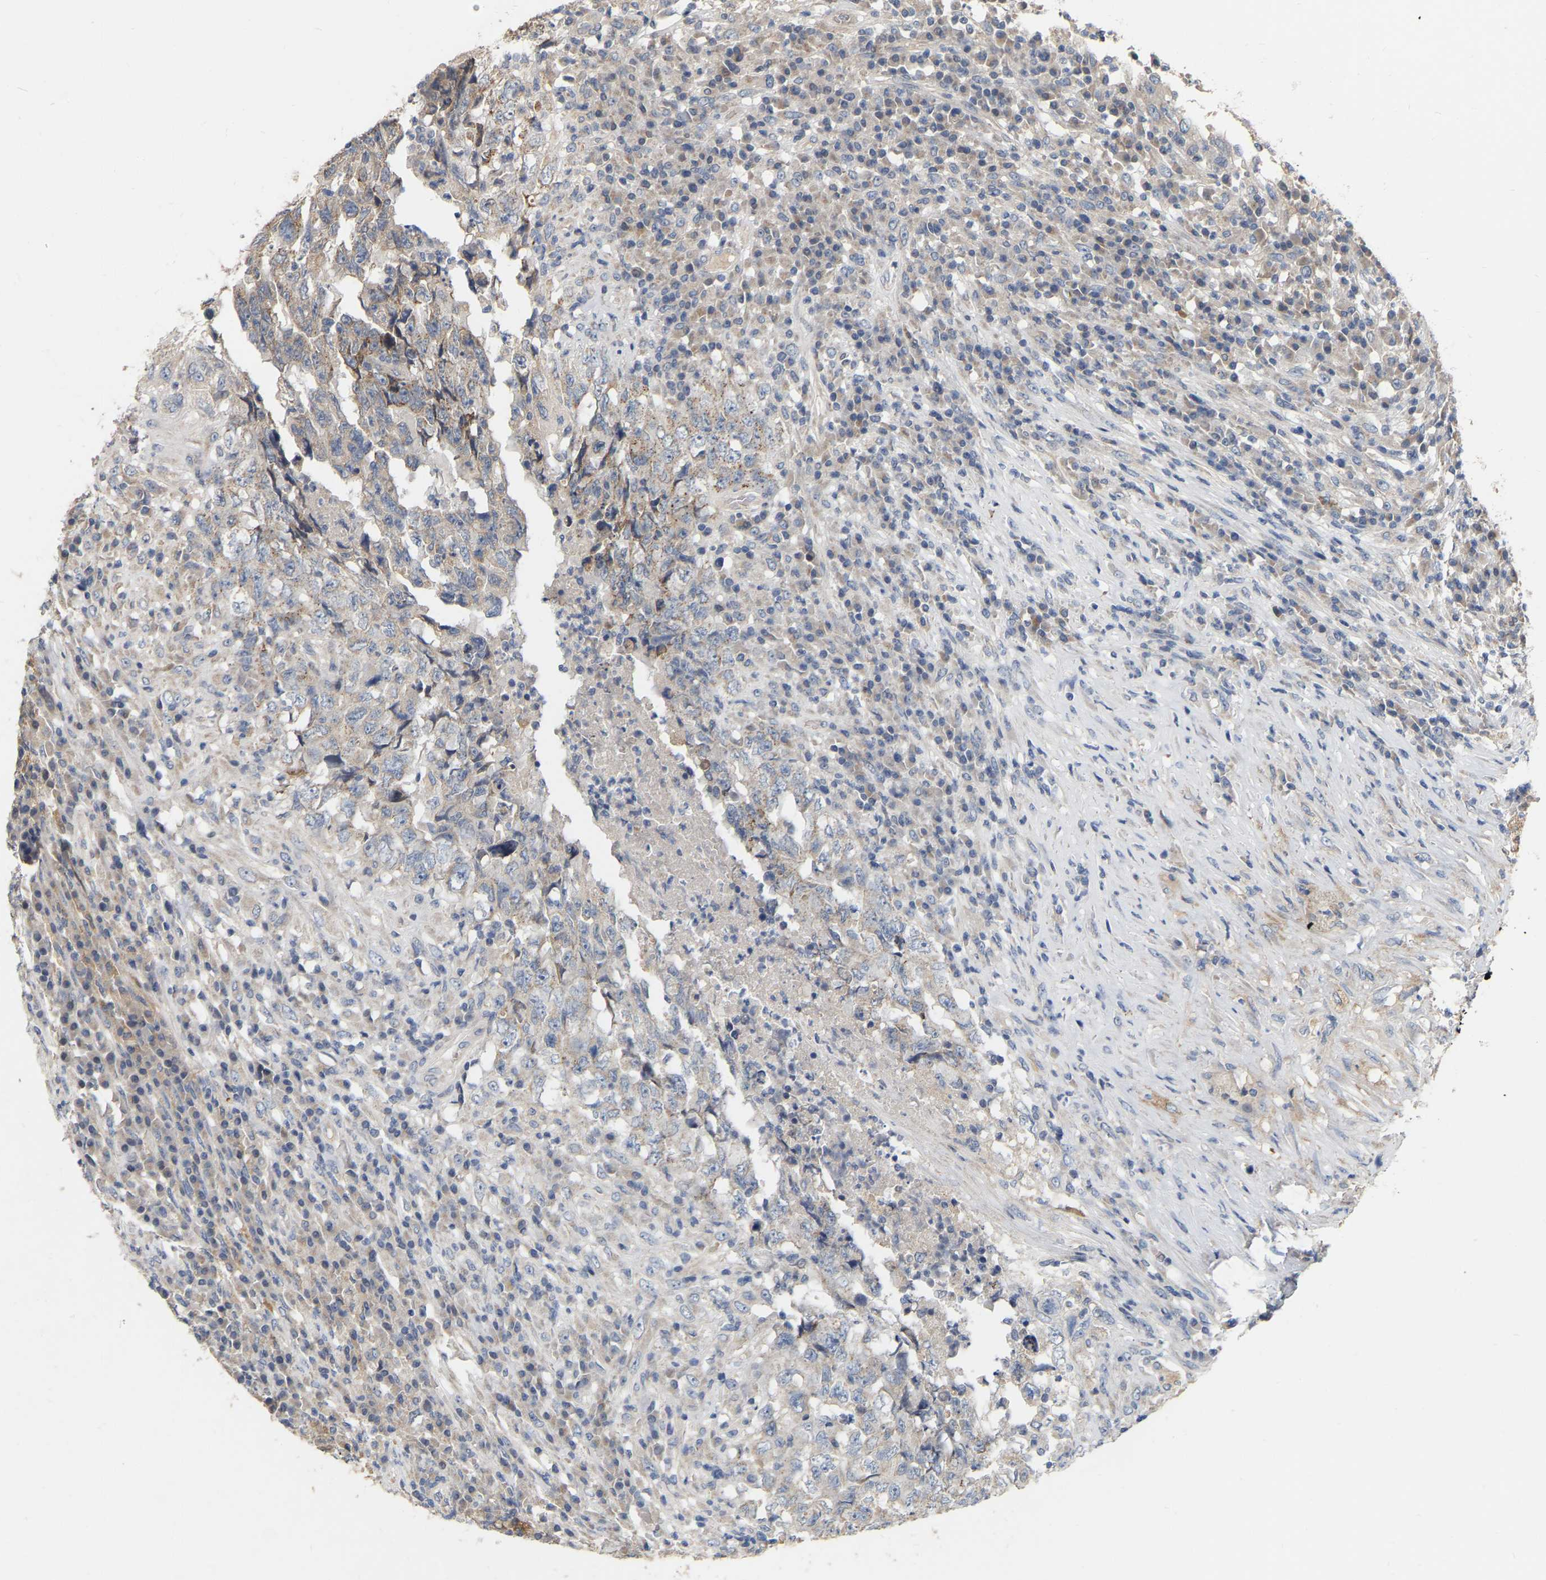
{"staining": {"intensity": "weak", "quantity": "<25%", "location": "cytoplasmic/membranous"}, "tissue": "testis cancer", "cell_type": "Tumor cells", "image_type": "cancer", "snomed": [{"axis": "morphology", "description": "Necrosis, NOS"}, {"axis": "morphology", "description": "Carcinoma, Embryonal, NOS"}, {"axis": "topography", "description": "Testis"}], "caption": "This is an IHC histopathology image of human testis cancer (embryonal carcinoma). There is no staining in tumor cells.", "gene": "SSH1", "patient": {"sex": "male", "age": 19}}